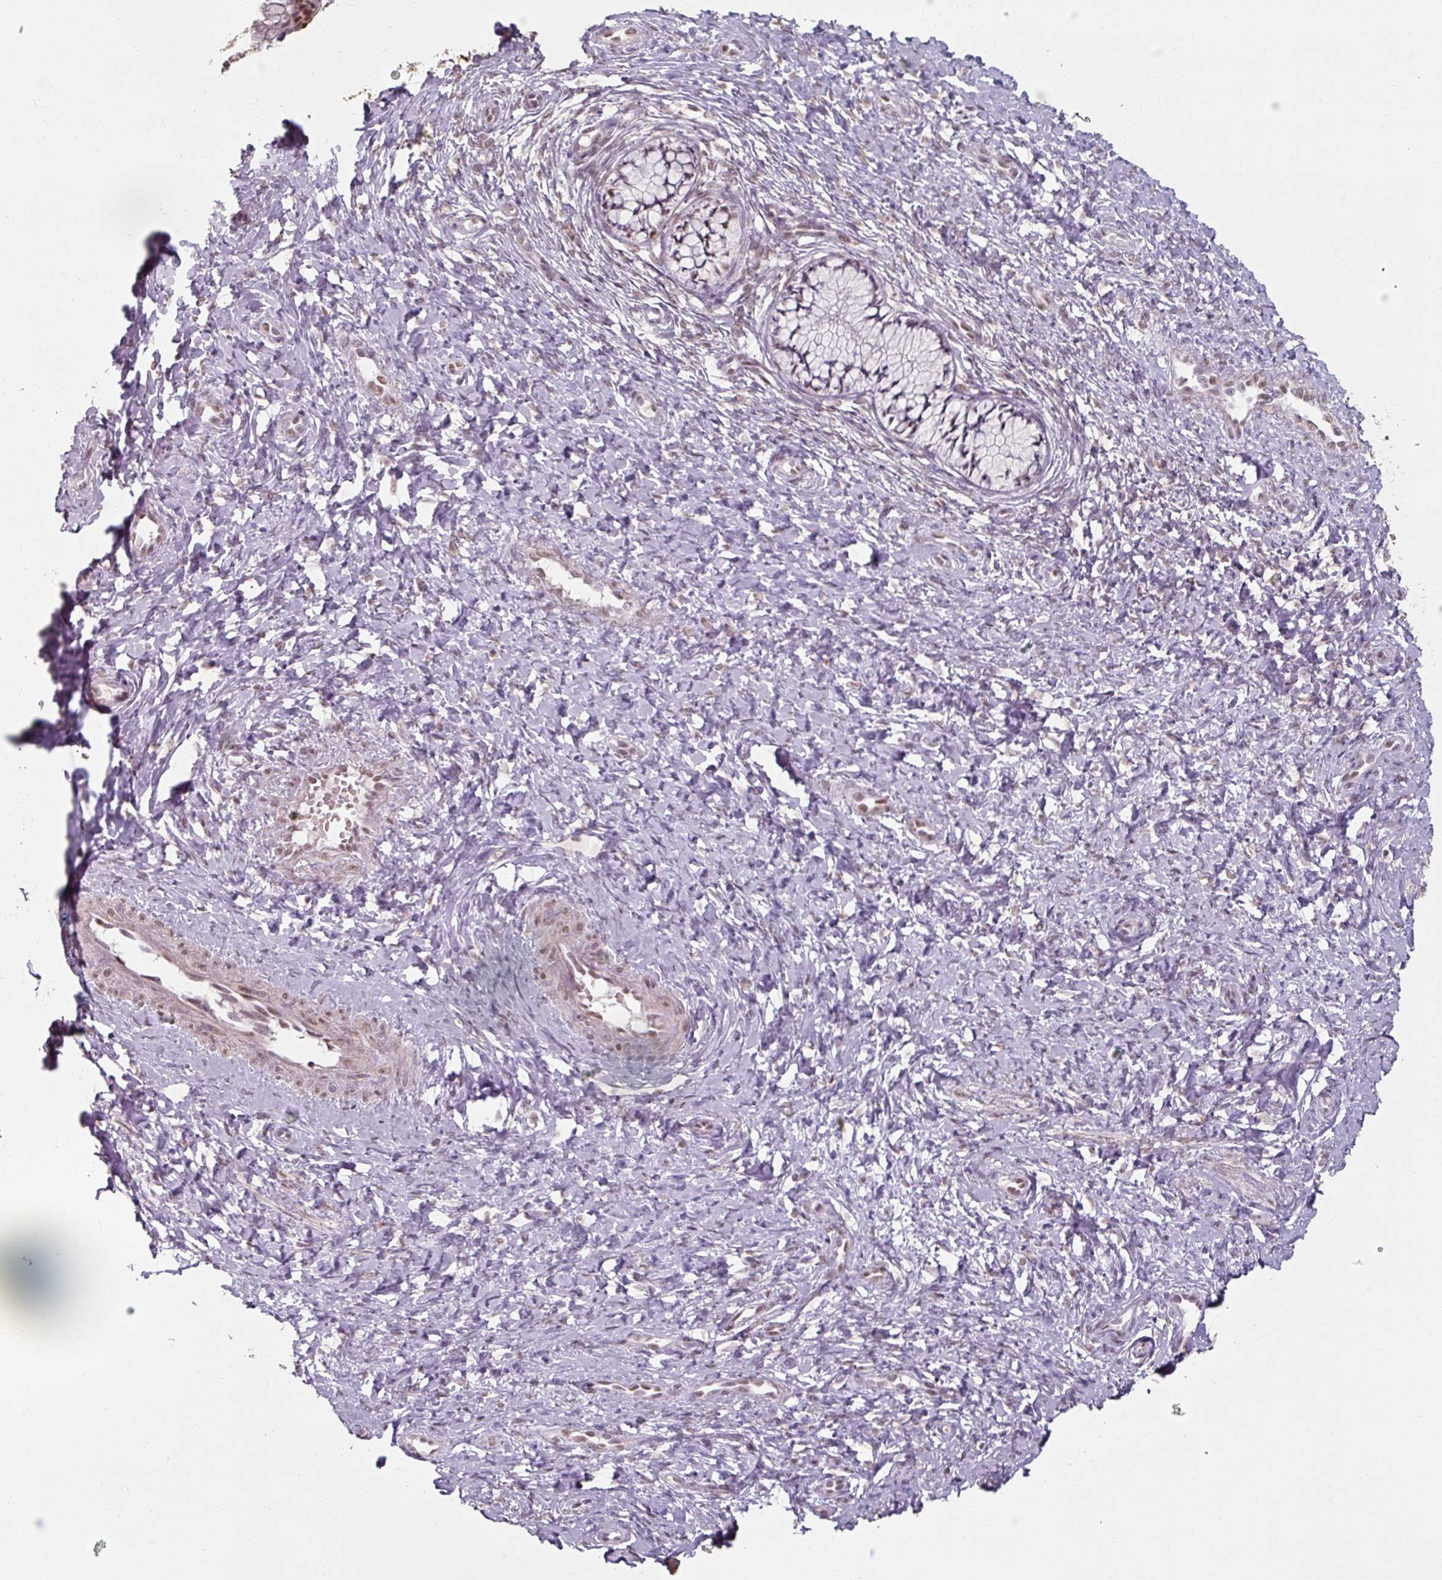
{"staining": {"intensity": "weak", "quantity": "<25%", "location": "nuclear"}, "tissue": "cervix", "cell_type": "Glandular cells", "image_type": "normal", "snomed": [{"axis": "morphology", "description": "Normal tissue, NOS"}, {"axis": "topography", "description": "Cervix"}], "caption": "IHC histopathology image of normal cervix stained for a protein (brown), which exhibits no staining in glandular cells.", "gene": "ENSG00000291316", "patient": {"sex": "female", "age": 37}}